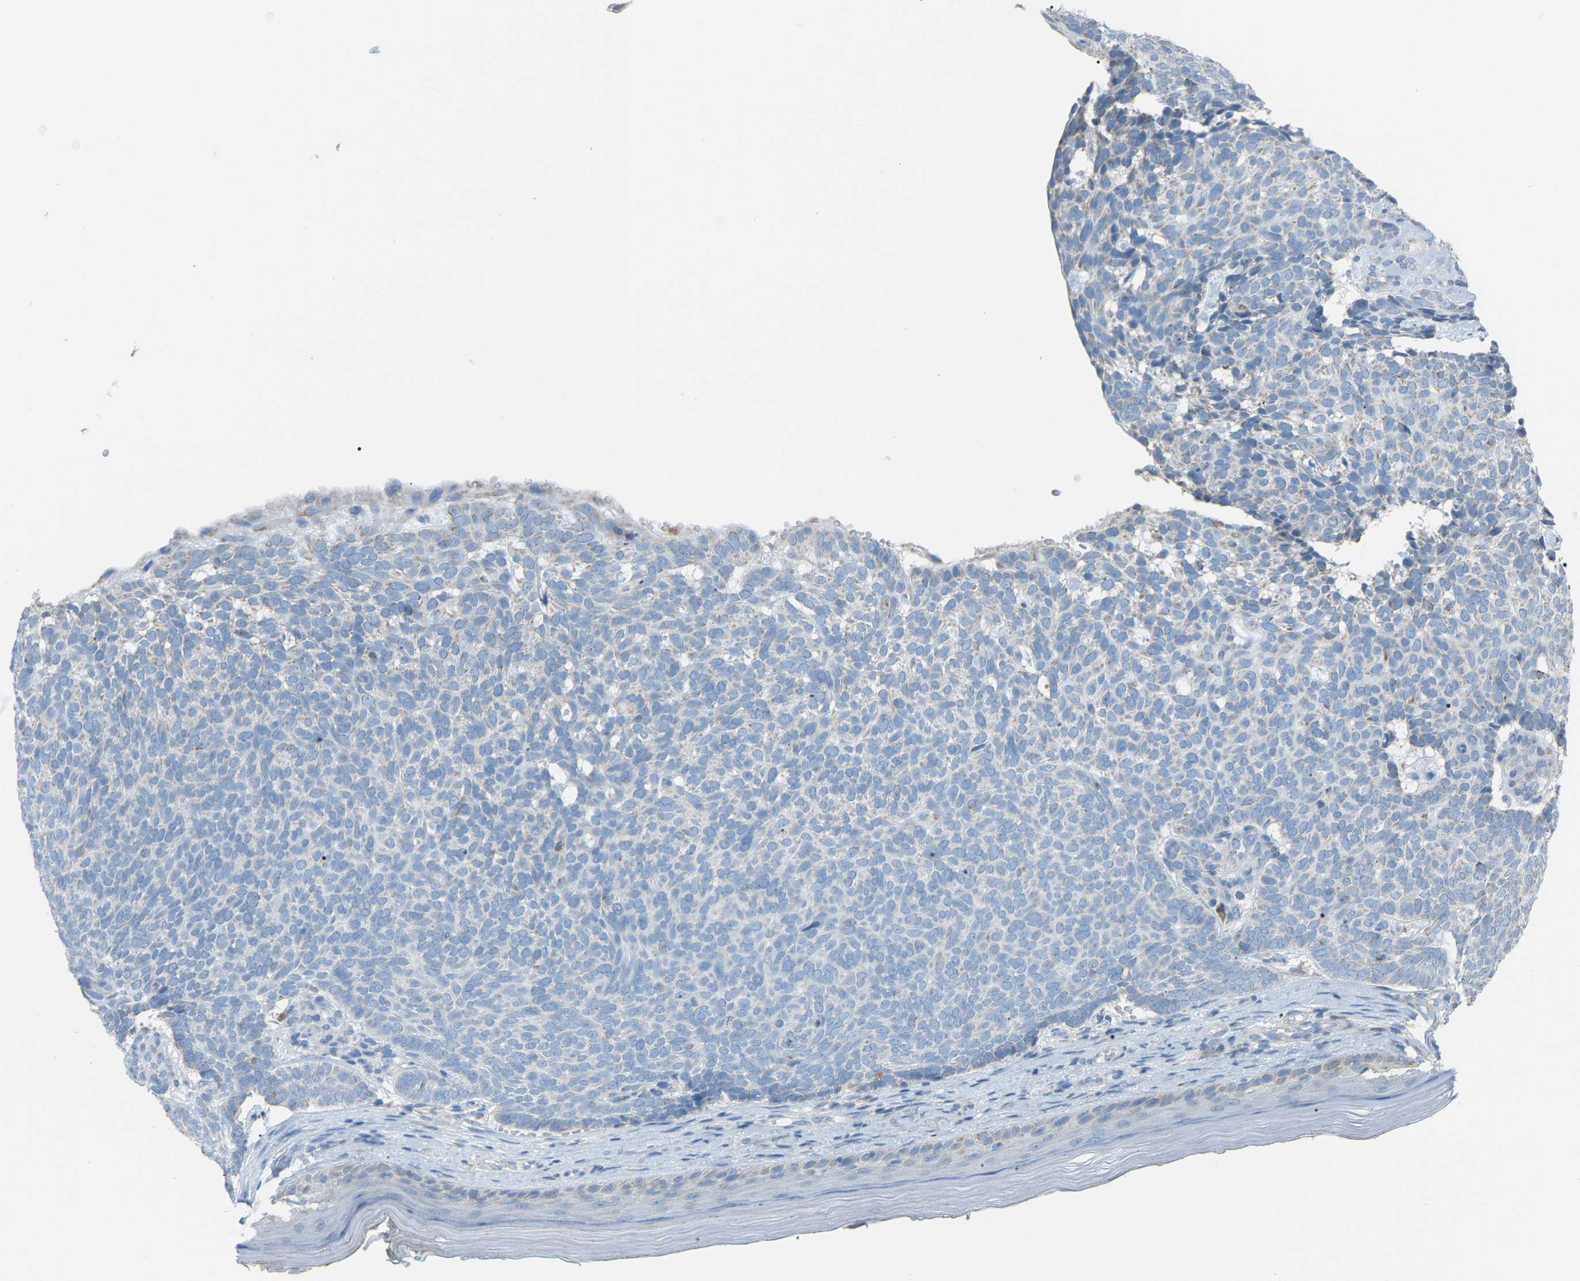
{"staining": {"intensity": "negative", "quantity": "none", "location": "none"}, "tissue": "skin cancer", "cell_type": "Tumor cells", "image_type": "cancer", "snomed": [{"axis": "morphology", "description": "Basal cell carcinoma"}, {"axis": "topography", "description": "Skin"}], "caption": "Immunohistochemical staining of basal cell carcinoma (skin) exhibits no significant staining in tumor cells. (DAB (3,3'-diaminobenzidine) immunohistochemistry visualized using brightfield microscopy, high magnification).", "gene": "CROT", "patient": {"sex": "male", "age": 61}}